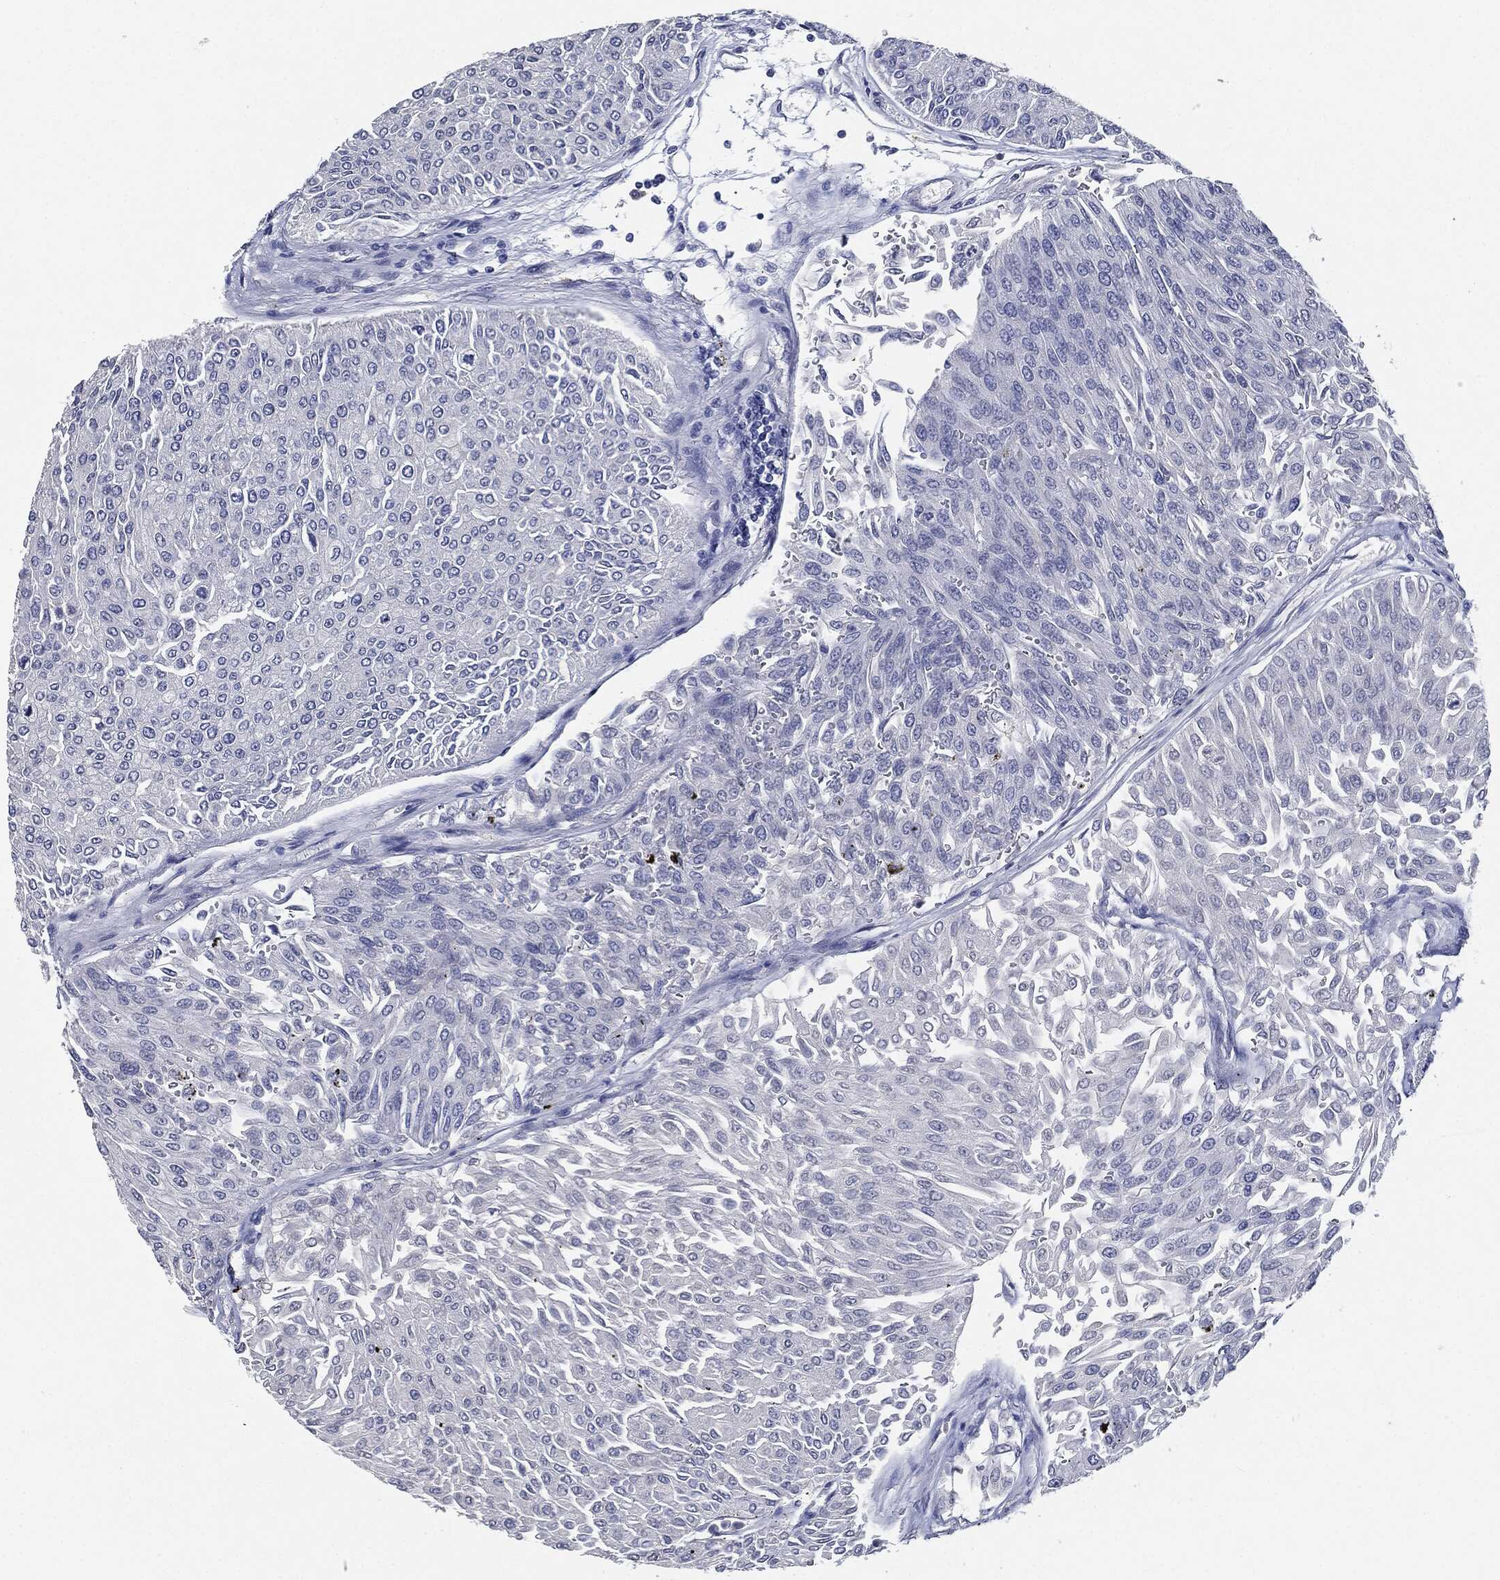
{"staining": {"intensity": "negative", "quantity": "none", "location": "none"}, "tissue": "urothelial cancer", "cell_type": "Tumor cells", "image_type": "cancer", "snomed": [{"axis": "morphology", "description": "Urothelial carcinoma, Low grade"}, {"axis": "topography", "description": "Urinary bladder"}], "caption": "Urothelial cancer stained for a protein using IHC exhibits no staining tumor cells.", "gene": "NTRK1", "patient": {"sex": "male", "age": 67}}